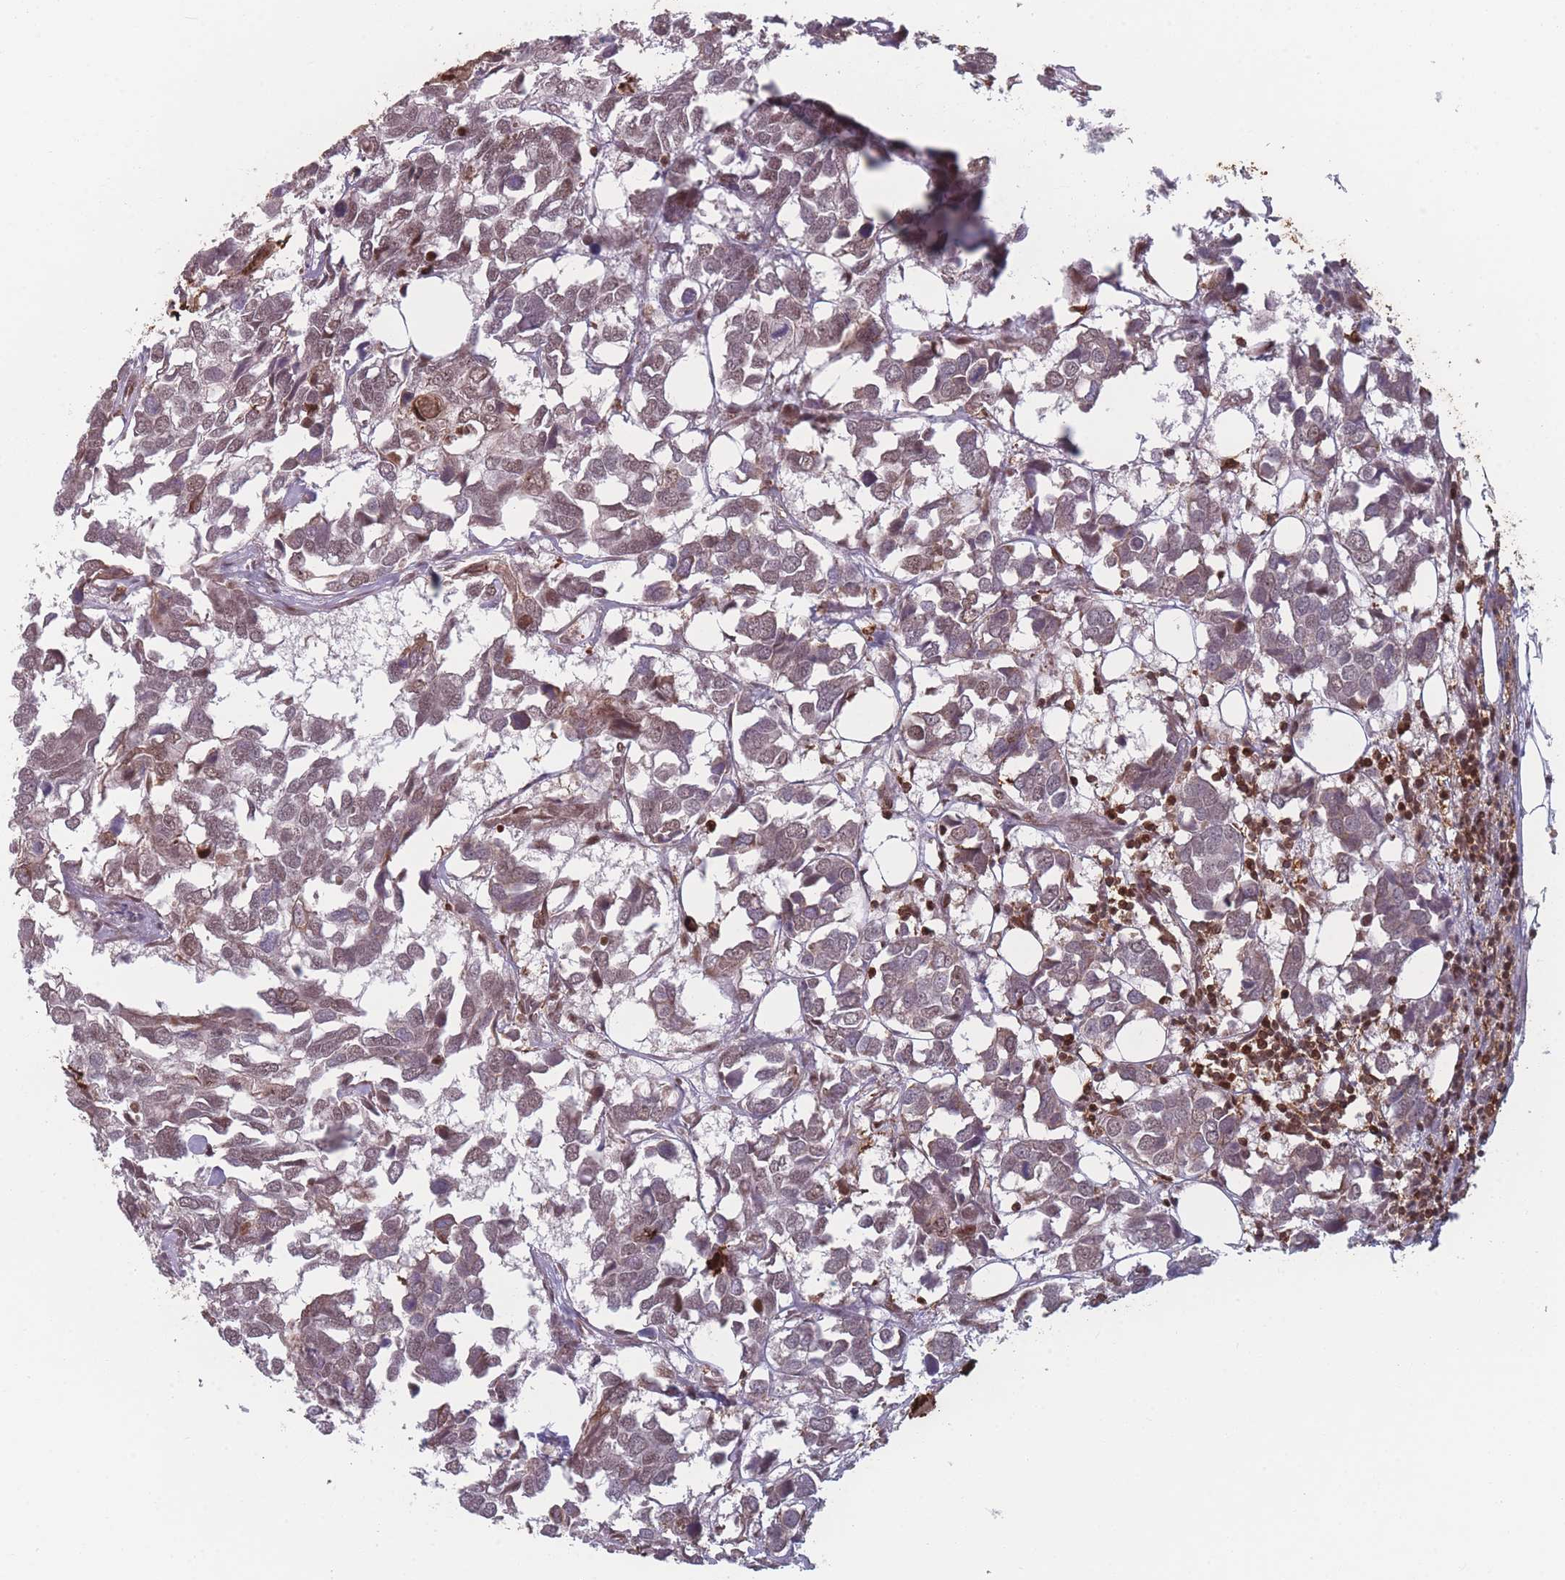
{"staining": {"intensity": "weak", "quantity": "25%-75%", "location": "nuclear"}, "tissue": "breast cancer", "cell_type": "Tumor cells", "image_type": "cancer", "snomed": [{"axis": "morphology", "description": "Duct carcinoma"}, {"axis": "topography", "description": "Breast"}], "caption": "Breast cancer (invasive ductal carcinoma) stained with DAB immunohistochemistry (IHC) exhibits low levels of weak nuclear positivity in about 25%-75% of tumor cells. (DAB = brown stain, brightfield microscopy at high magnification).", "gene": "WDR55", "patient": {"sex": "female", "age": 83}}